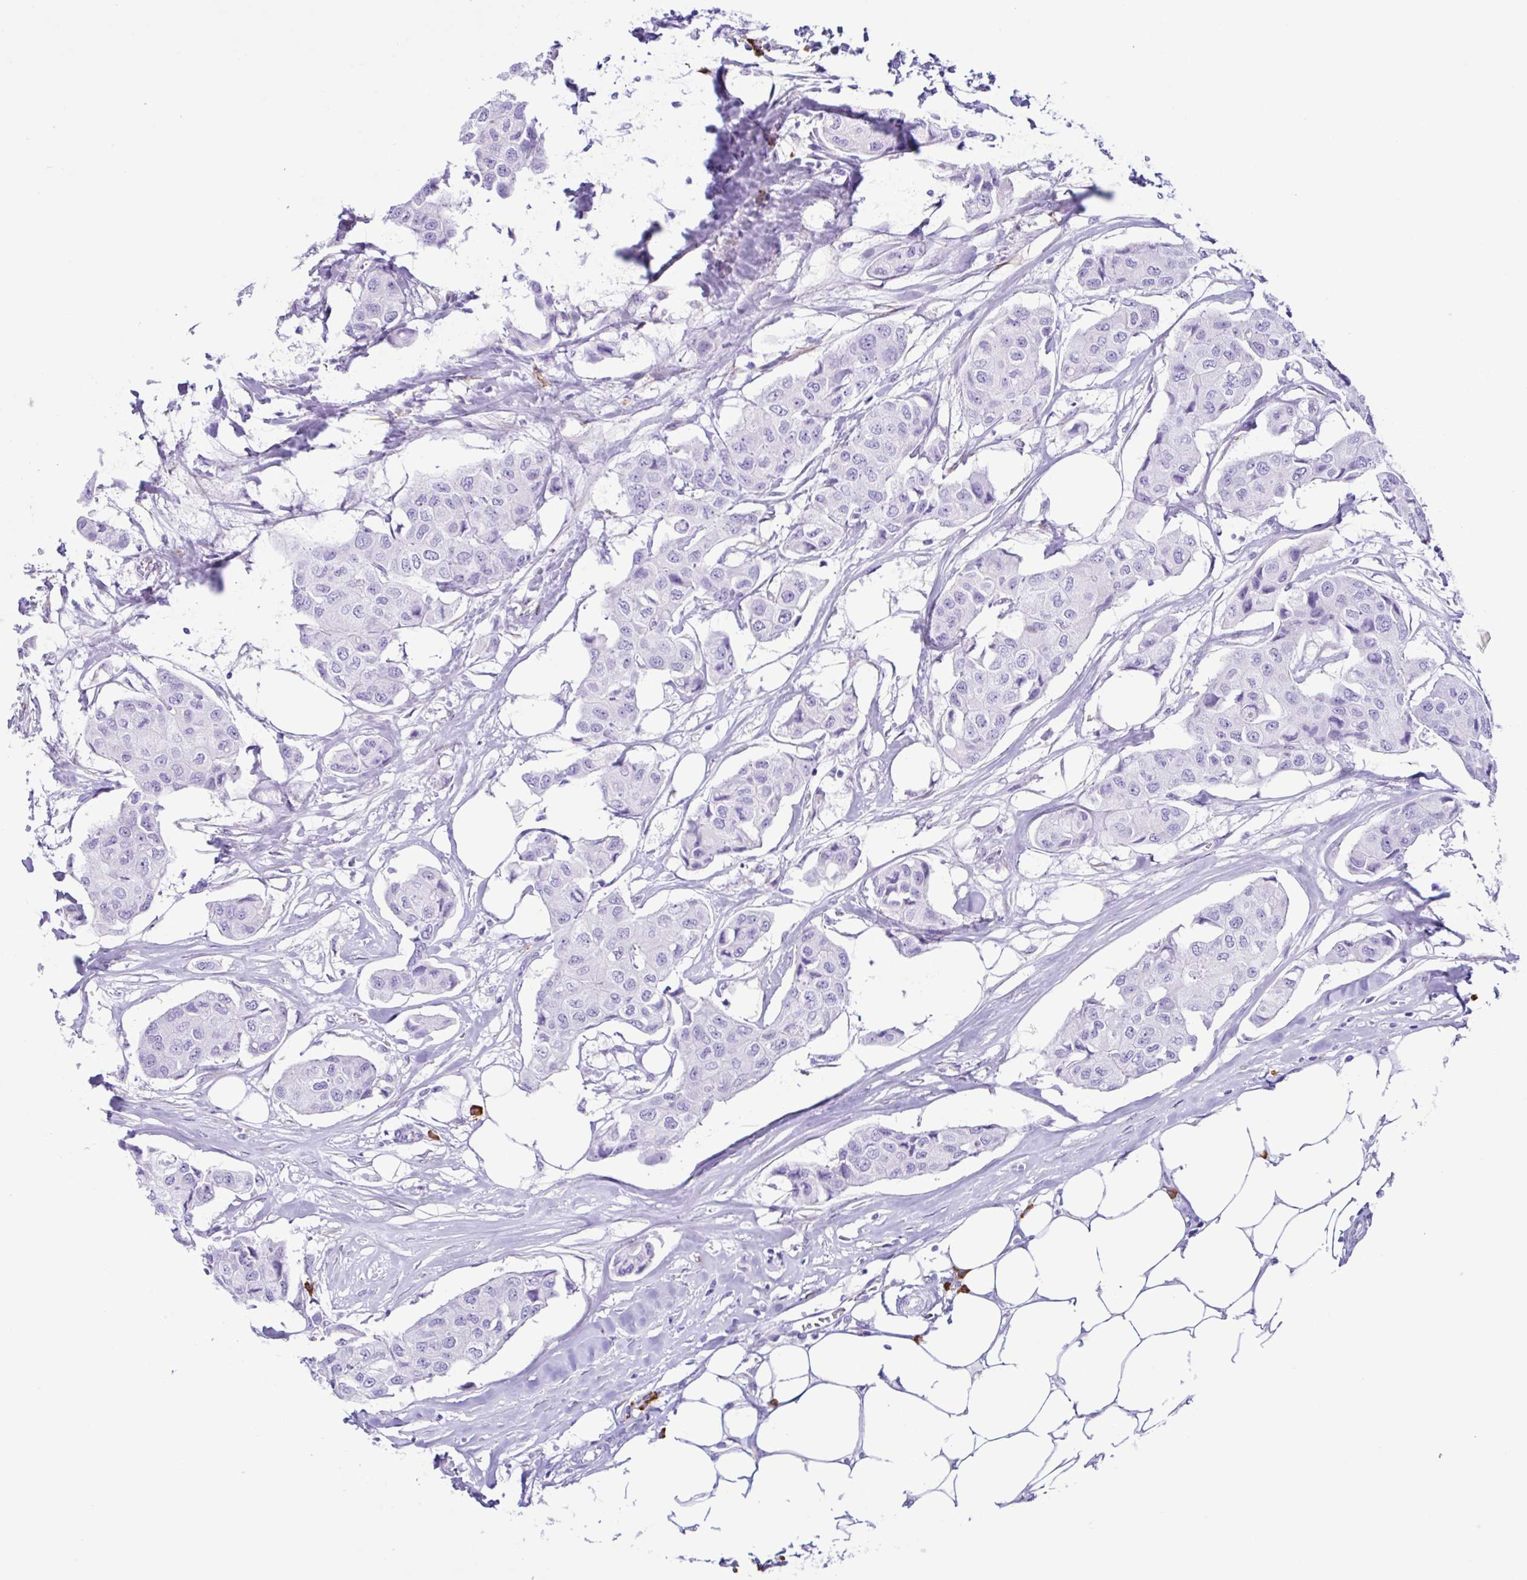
{"staining": {"intensity": "negative", "quantity": "none", "location": "none"}, "tissue": "breast cancer", "cell_type": "Tumor cells", "image_type": "cancer", "snomed": [{"axis": "morphology", "description": "Duct carcinoma"}, {"axis": "topography", "description": "Breast"}, {"axis": "topography", "description": "Lymph node"}], "caption": "Infiltrating ductal carcinoma (breast) was stained to show a protein in brown. There is no significant expression in tumor cells.", "gene": "PIGF", "patient": {"sex": "female", "age": 80}}